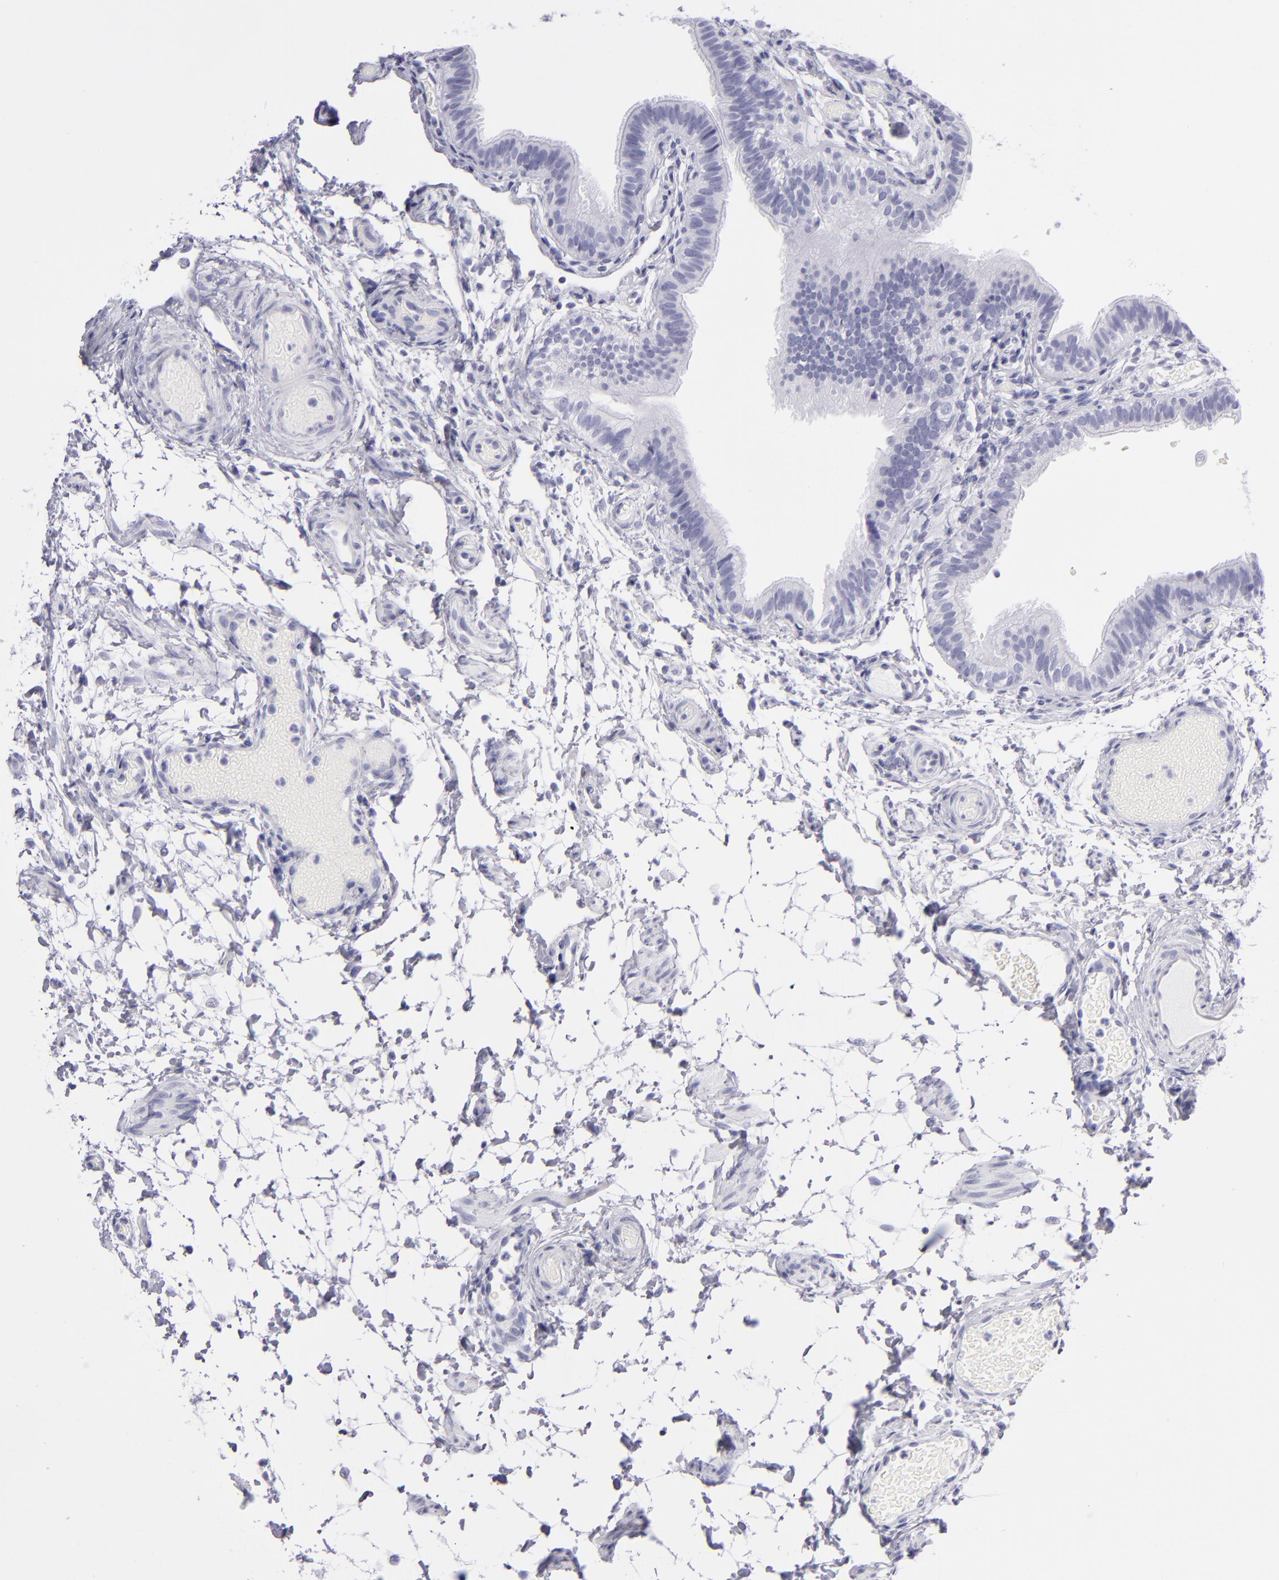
{"staining": {"intensity": "negative", "quantity": "none", "location": "none"}, "tissue": "fallopian tube", "cell_type": "Glandular cells", "image_type": "normal", "snomed": [{"axis": "morphology", "description": "Normal tissue, NOS"}, {"axis": "morphology", "description": "Dermoid, NOS"}, {"axis": "topography", "description": "Fallopian tube"}], "caption": "DAB immunohistochemical staining of normal fallopian tube displays no significant staining in glandular cells.", "gene": "PVALB", "patient": {"sex": "female", "age": 33}}